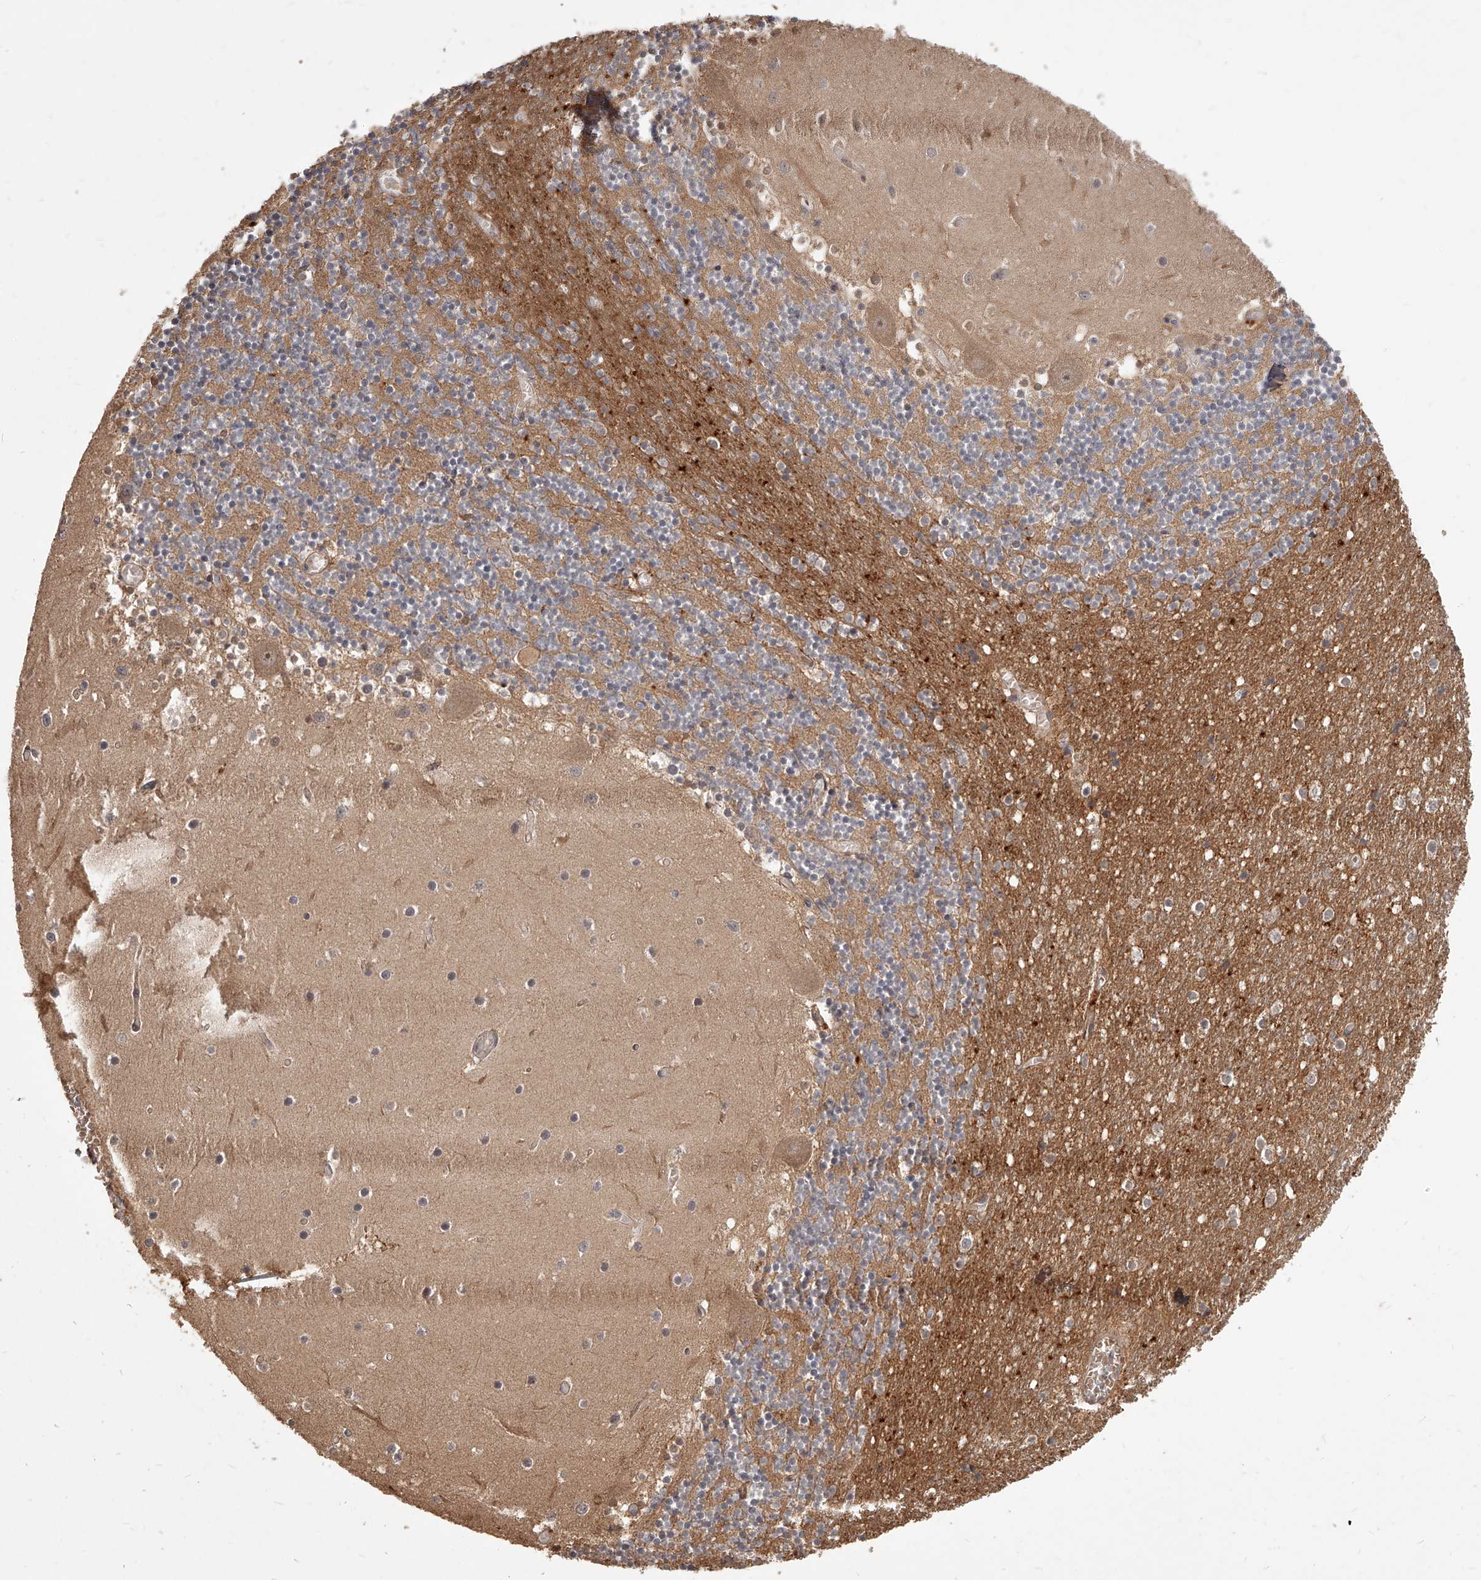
{"staining": {"intensity": "weak", "quantity": "<25%", "location": "cytoplasmic/membranous"}, "tissue": "cerebellum", "cell_type": "Cells in granular layer", "image_type": "normal", "snomed": [{"axis": "morphology", "description": "Normal tissue, NOS"}, {"axis": "topography", "description": "Cerebellum"}], "caption": "Image shows no significant protein positivity in cells in granular layer of normal cerebellum.", "gene": "SLC37A1", "patient": {"sex": "female", "age": 28}}